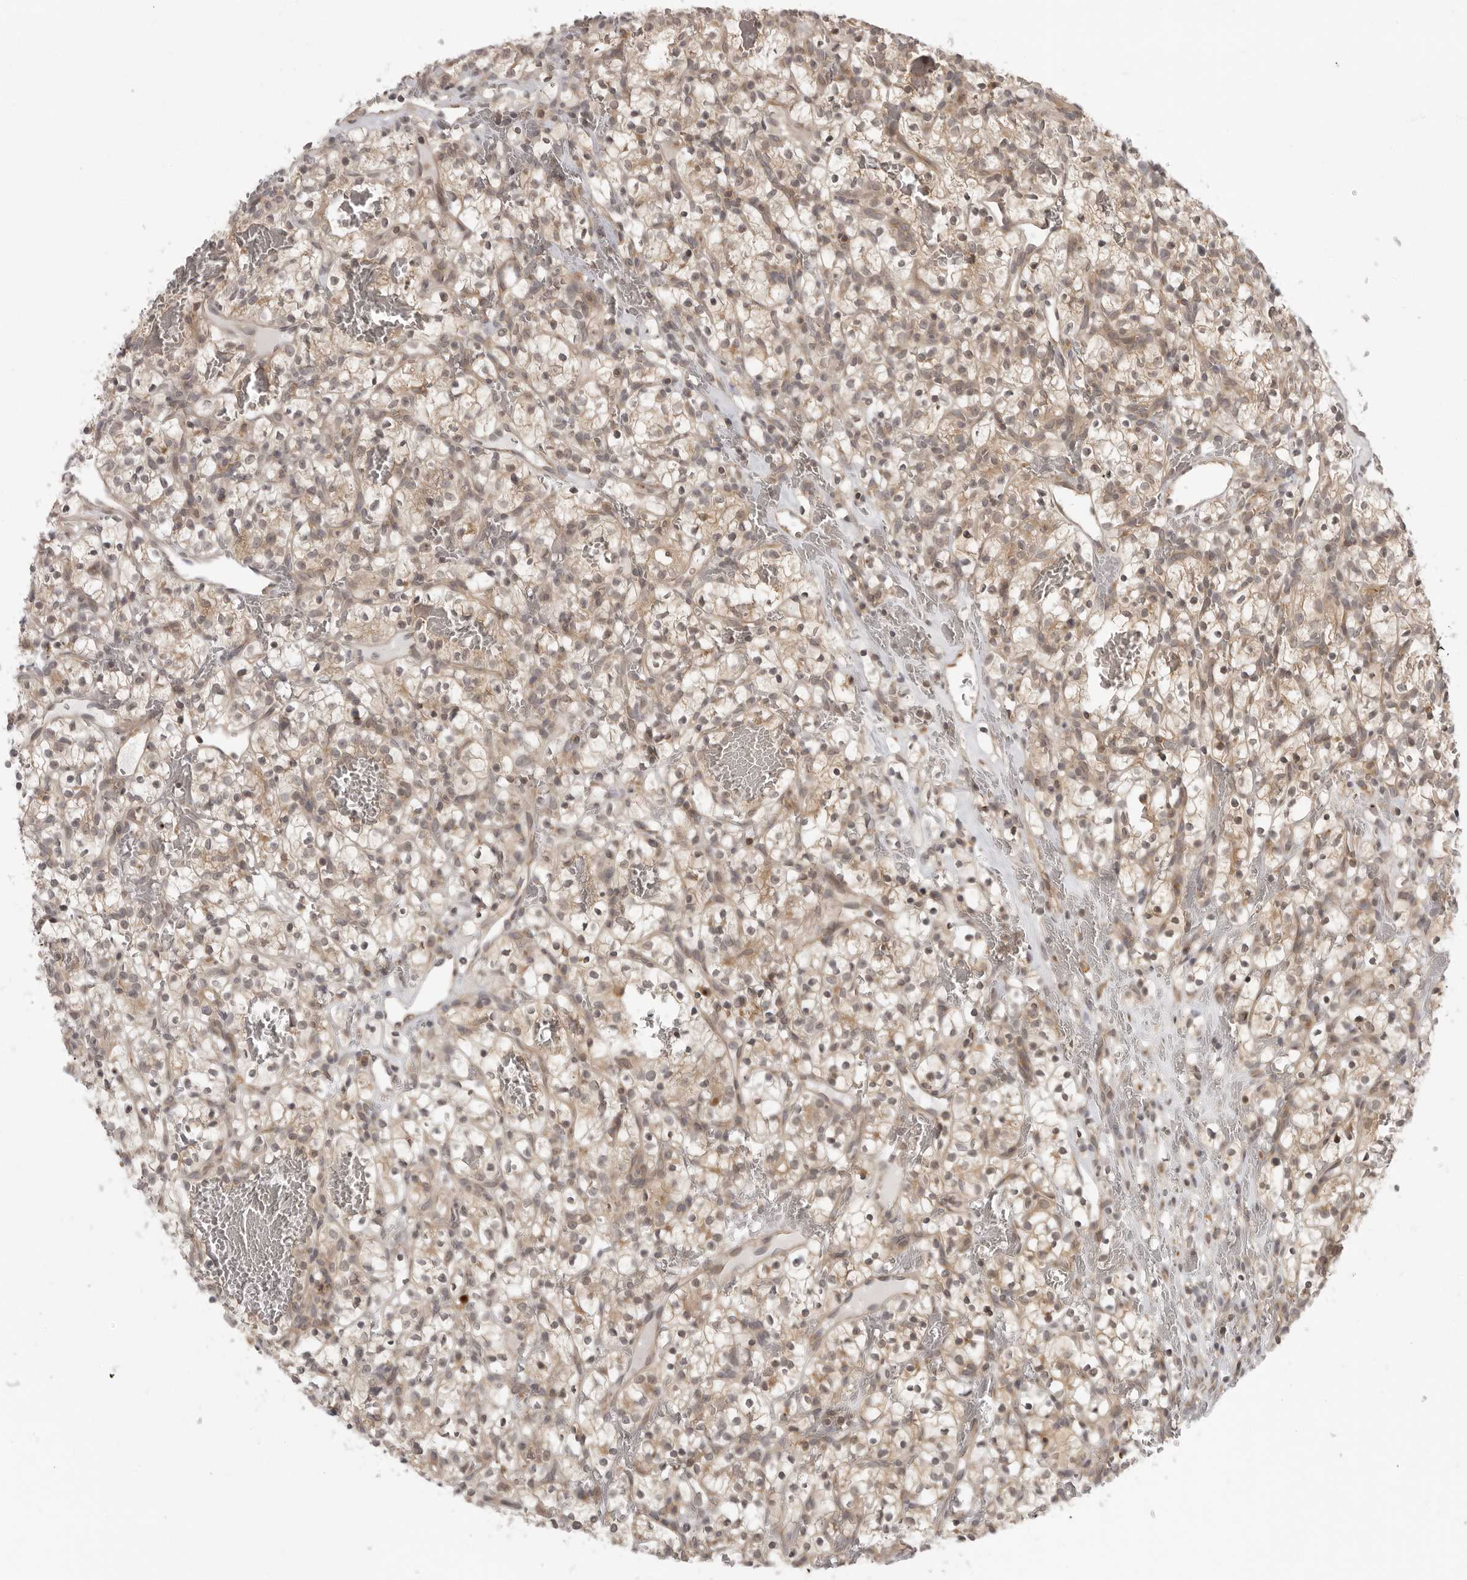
{"staining": {"intensity": "weak", "quantity": ">75%", "location": "cytoplasmic/membranous"}, "tissue": "renal cancer", "cell_type": "Tumor cells", "image_type": "cancer", "snomed": [{"axis": "morphology", "description": "Adenocarcinoma, NOS"}, {"axis": "topography", "description": "Kidney"}], "caption": "Protein expression analysis of human renal adenocarcinoma reveals weak cytoplasmic/membranous positivity in about >75% of tumor cells.", "gene": "PRRC2A", "patient": {"sex": "female", "age": 57}}